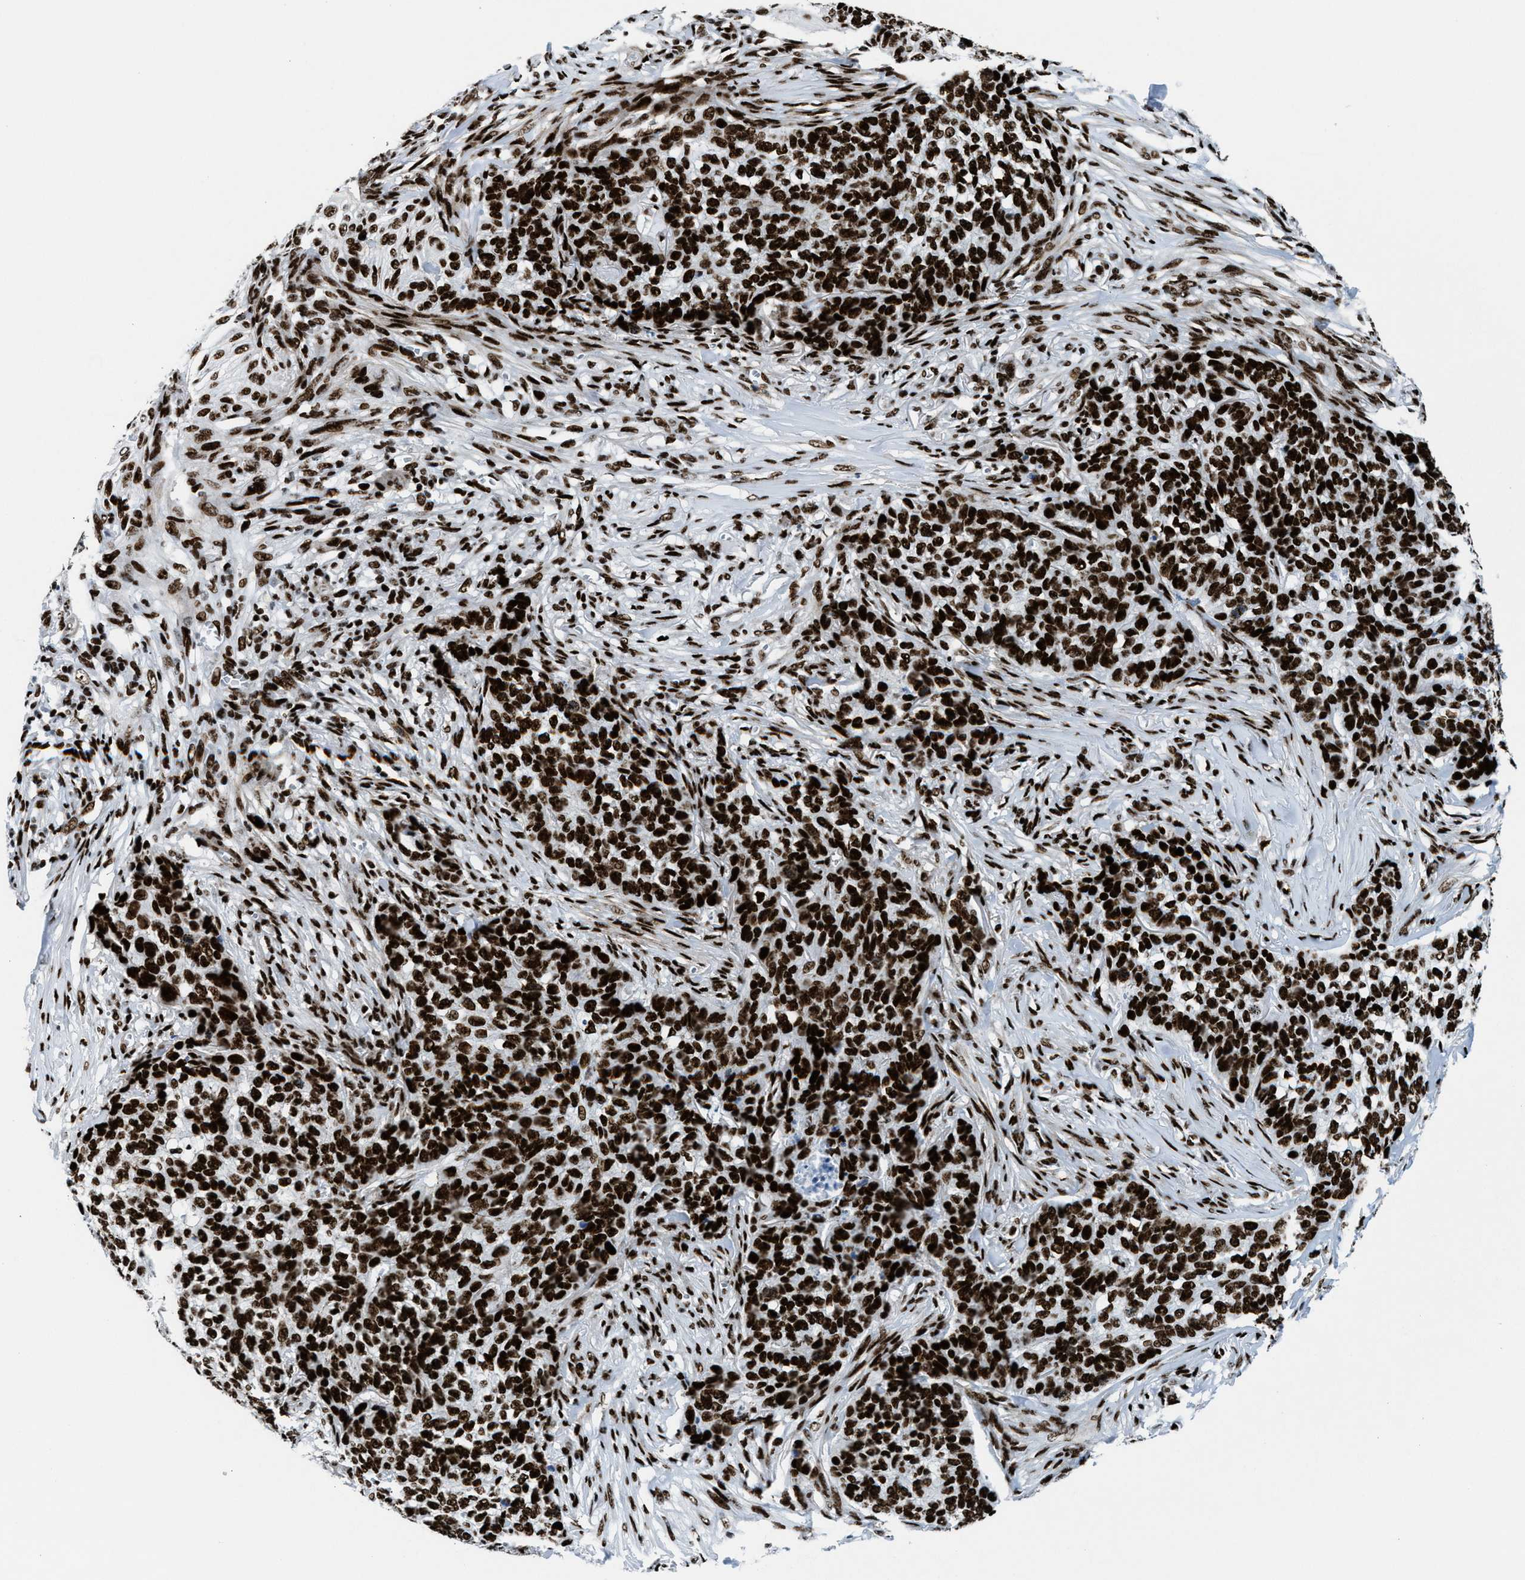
{"staining": {"intensity": "strong", "quantity": ">75%", "location": "nuclear"}, "tissue": "skin cancer", "cell_type": "Tumor cells", "image_type": "cancer", "snomed": [{"axis": "morphology", "description": "Basal cell carcinoma"}, {"axis": "topography", "description": "Skin"}], "caption": "High-magnification brightfield microscopy of basal cell carcinoma (skin) stained with DAB (brown) and counterstained with hematoxylin (blue). tumor cells exhibit strong nuclear expression is identified in approximately>75% of cells.", "gene": "NONO", "patient": {"sex": "male", "age": 85}}